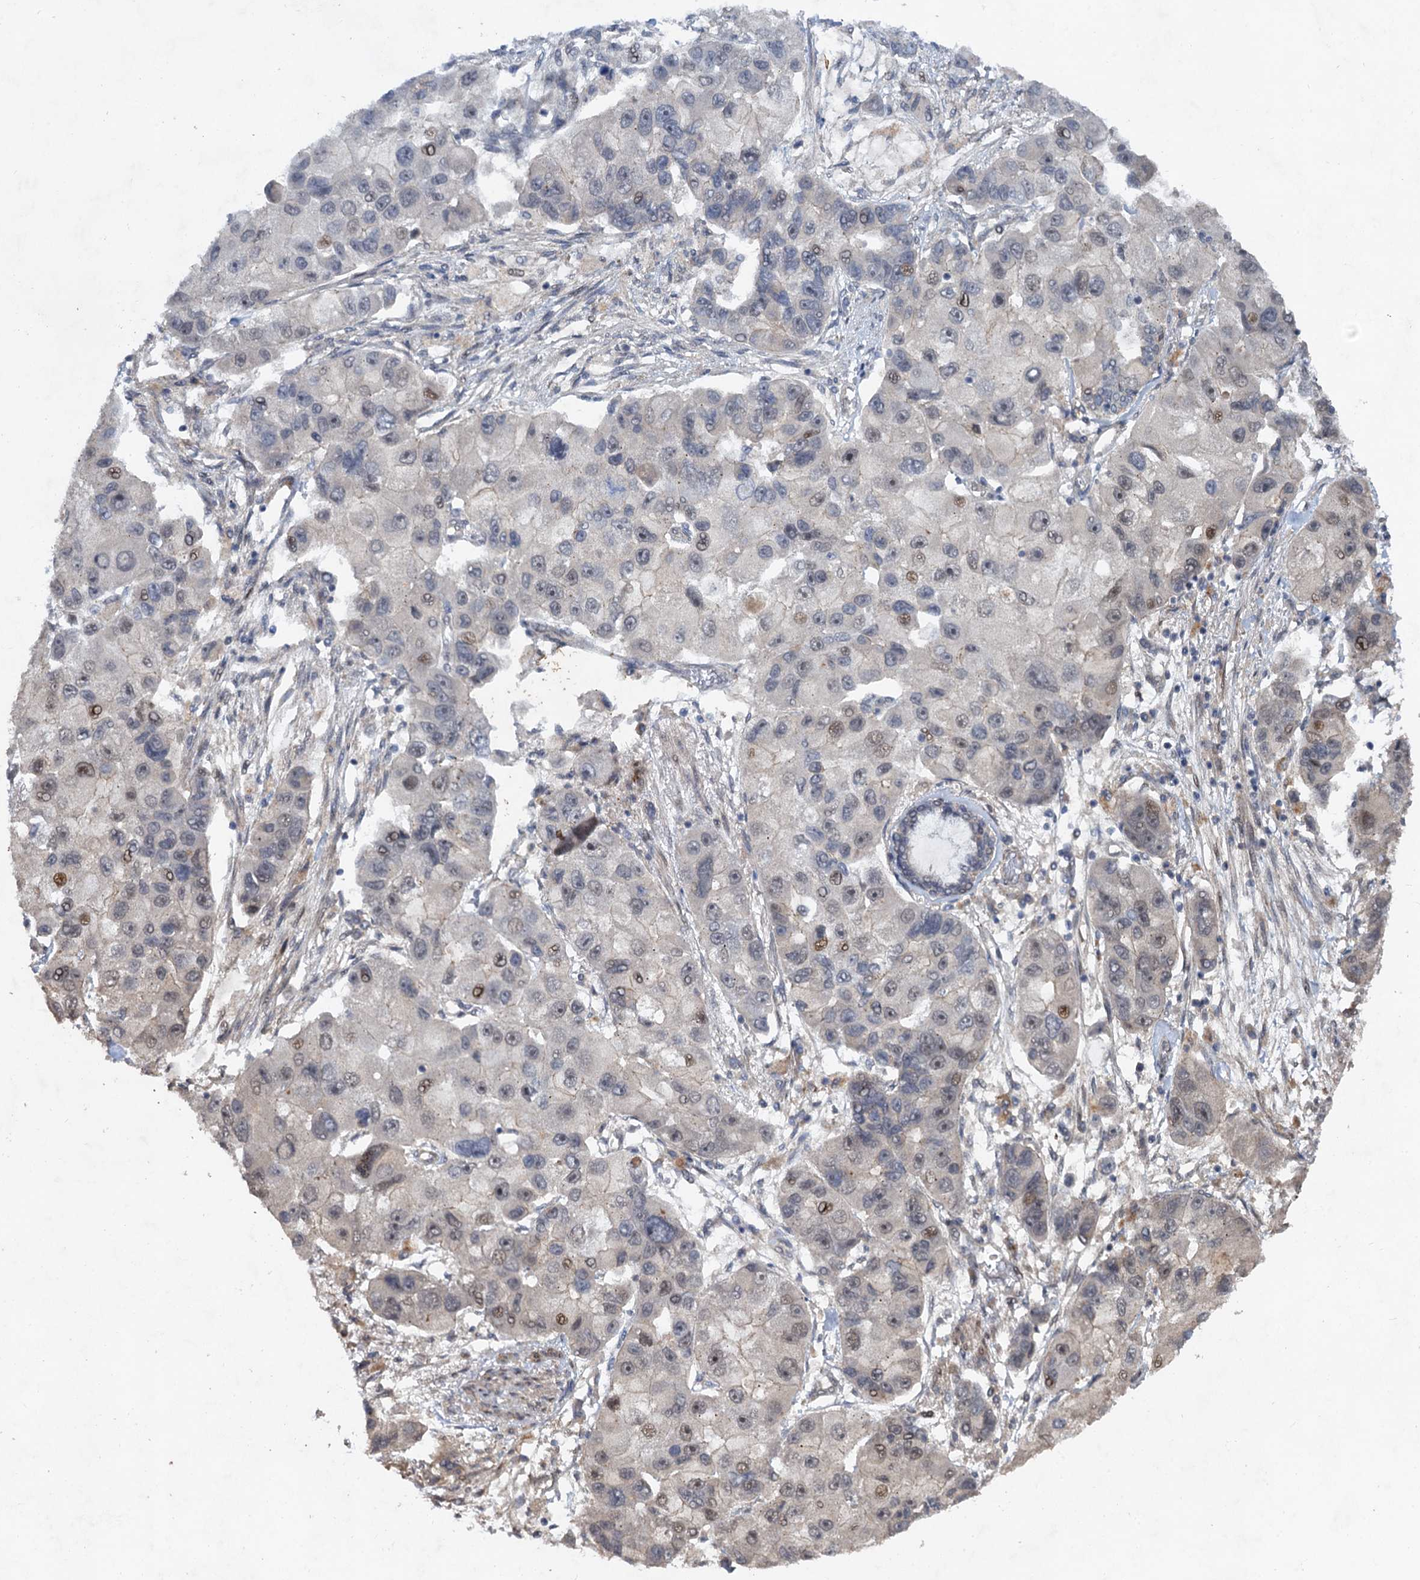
{"staining": {"intensity": "moderate", "quantity": "<25%", "location": "nuclear"}, "tissue": "lung cancer", "cell_type": "Tumor cells", "image_type": "cancer", "snomed": [{"axis": "morphology", "description": "Adenocarcinoma, NOS"}, {"axis": "topography", "description": "Lung"}], "caption": "A brown stain labels moderate nuclear positivity of a protein in lung adenocarcinoma tumor cells. (Stains: DAB (3,3'-diaminobenzidine) in brown, nuclei in blue, Microscopy: brightfield microscopy at high magnification).", "gene": "NUDT22", "patient": {"sex": "female", "age": 54}}